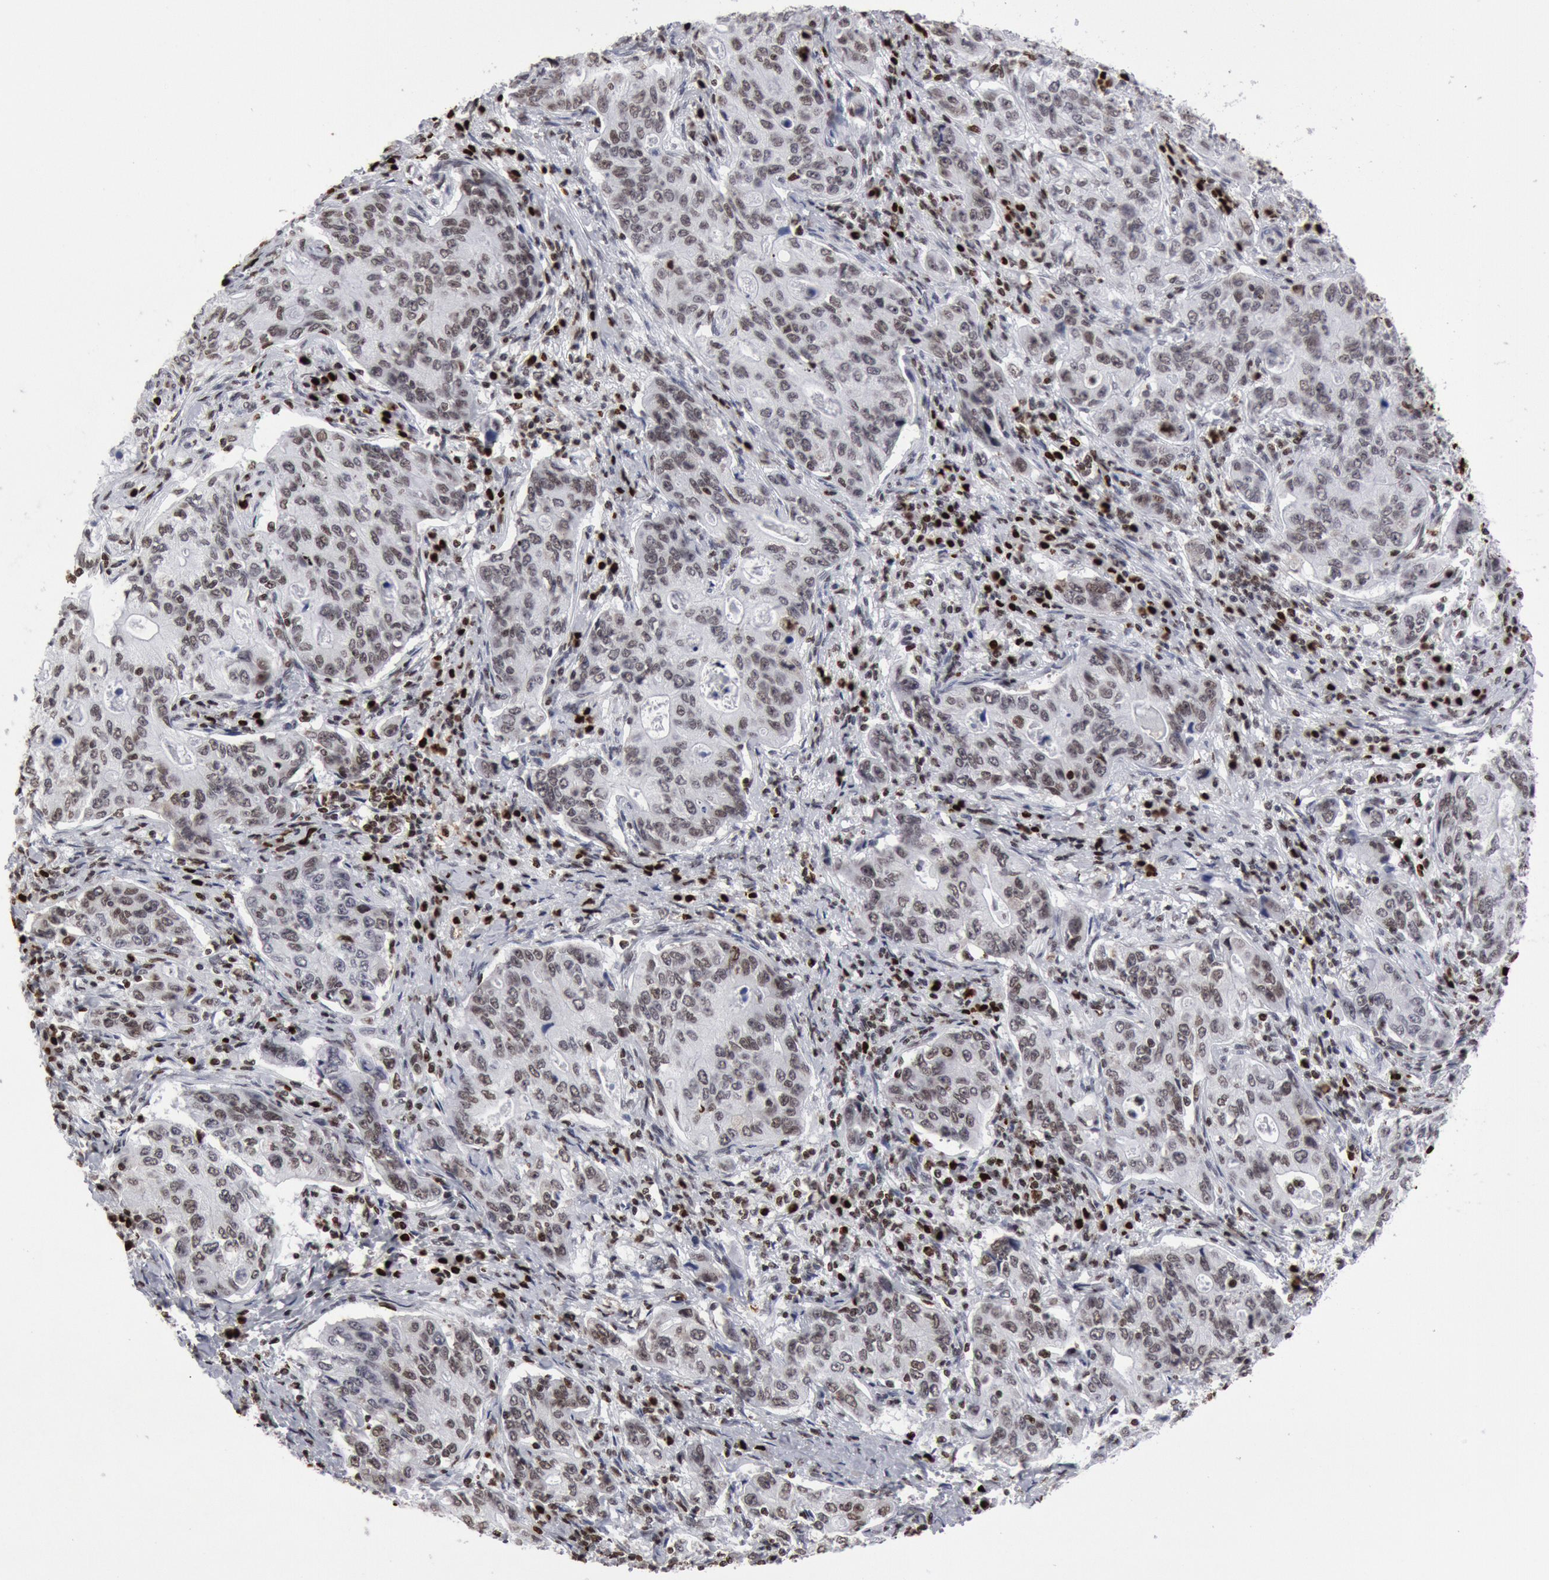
{"staining": {"intensity": "weak", "quantity": "25%-75%", "location": "nuclear"}, "tissue": "stomach cancer", "cell_type": "Tumor cells", "image_type": "cancer", "snomed": [{"axis": "morphology", "description": "Adenocarcinoma, NOS"}, {"axis": "topography", "description": "Esophagus"}, {"axis": "topography", "description": "Stomach"}], "caption": "Adenocarcinoma (stomach) stained for a protein demonstrates weak nuclear positivity in tumor cells. (DAB IHC, brown staining for protein, blue staining for nuclei).", "gene": "SUB1", "patient": {"sex": "male", "age": 74}}